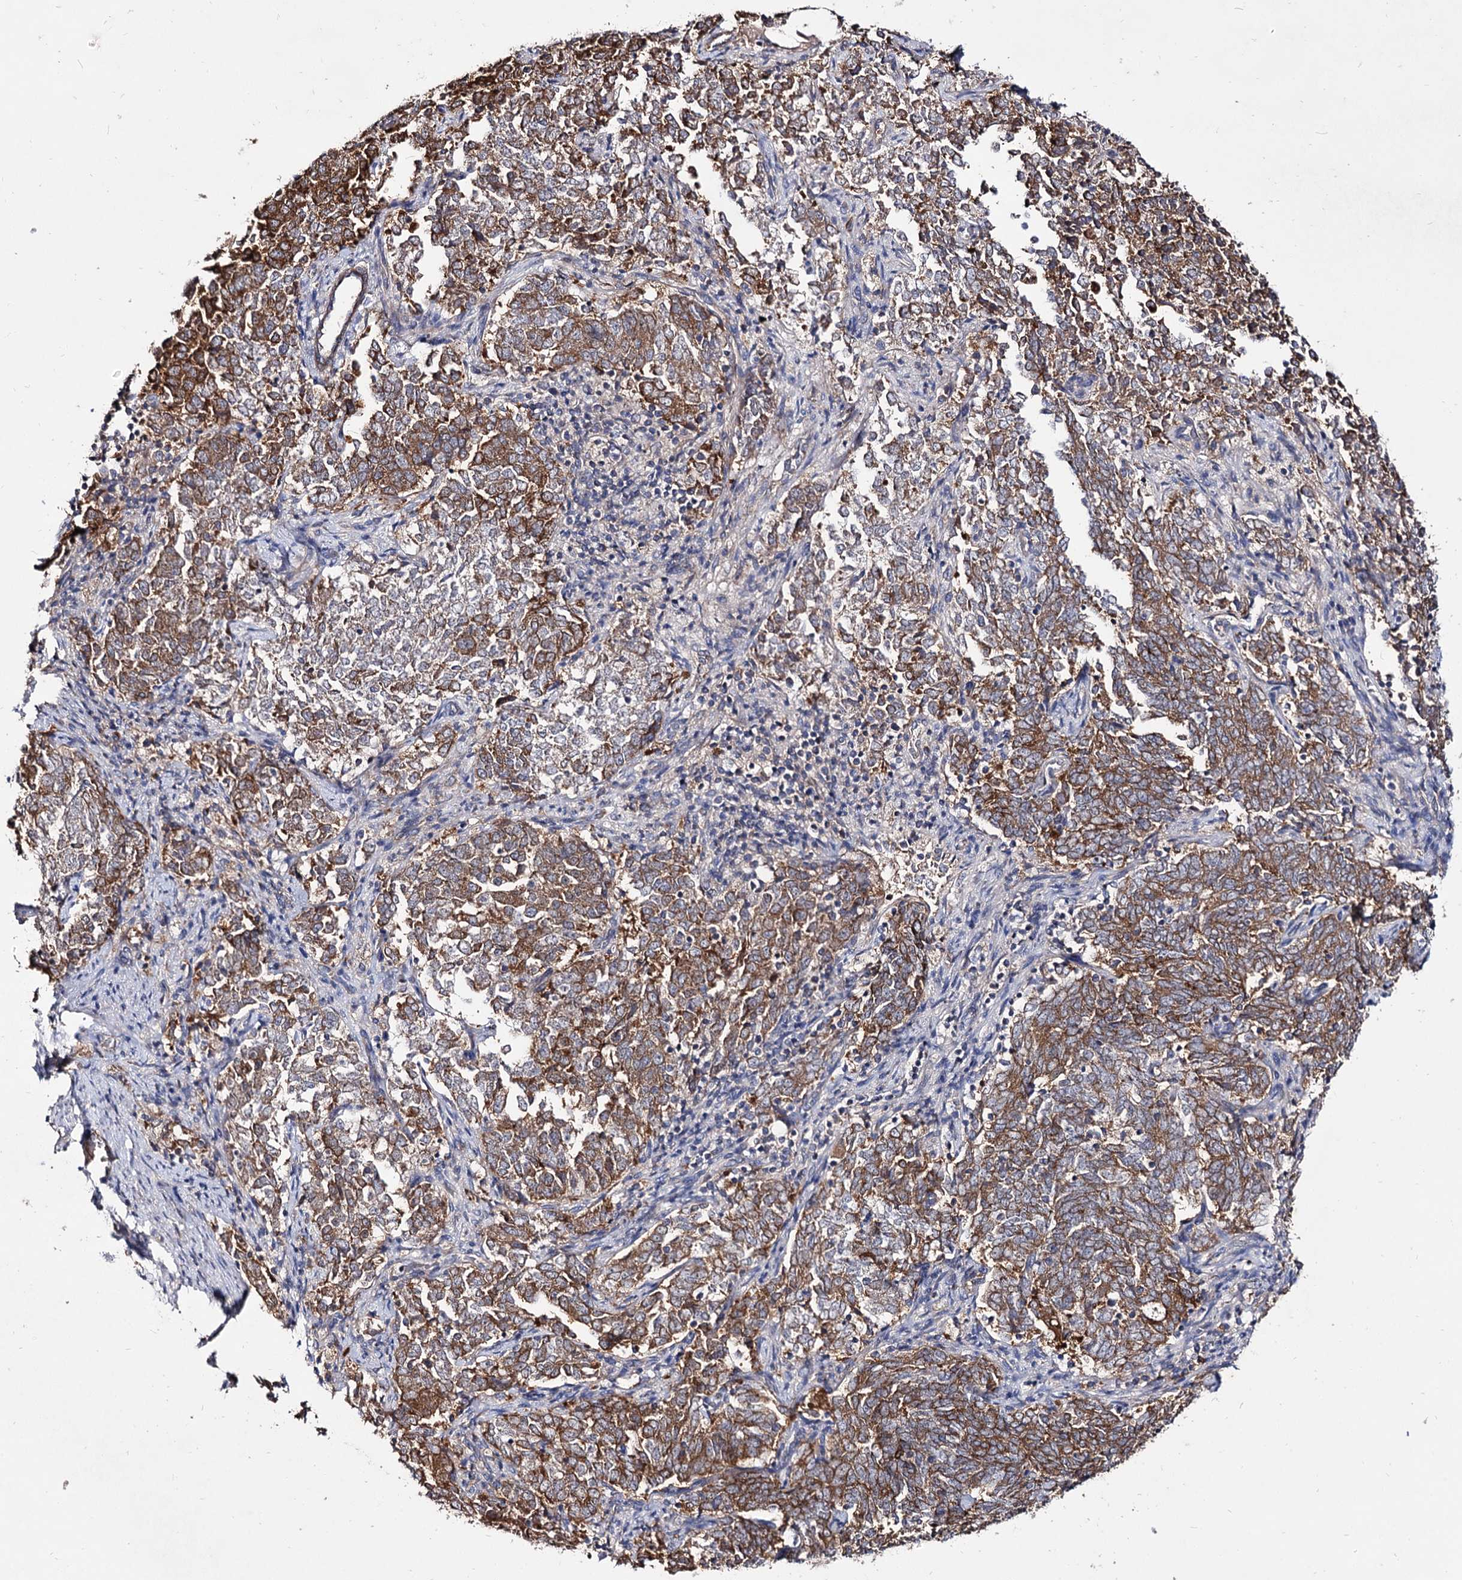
{"staining": {"intensity": "strong", "quantity": ">75%", "location": "cytoplasmic/membranous"}, "tissue": "endometrial cancer", "cell_type": "Tumor cells", "image_type": "cancer", "snomed": [{"axis": "morphology", "description": "Adenocarcinoma, NOS"}, {"axis": "topography", "description": "Endometrium"}], "caption": "Strong cytoplasmic/membranous protein staining is appreciated in about >75% of tumor cells in endometrial cancer.", "gene": "ARFIP2", "patient": {"sex": "female", "age": 80}}